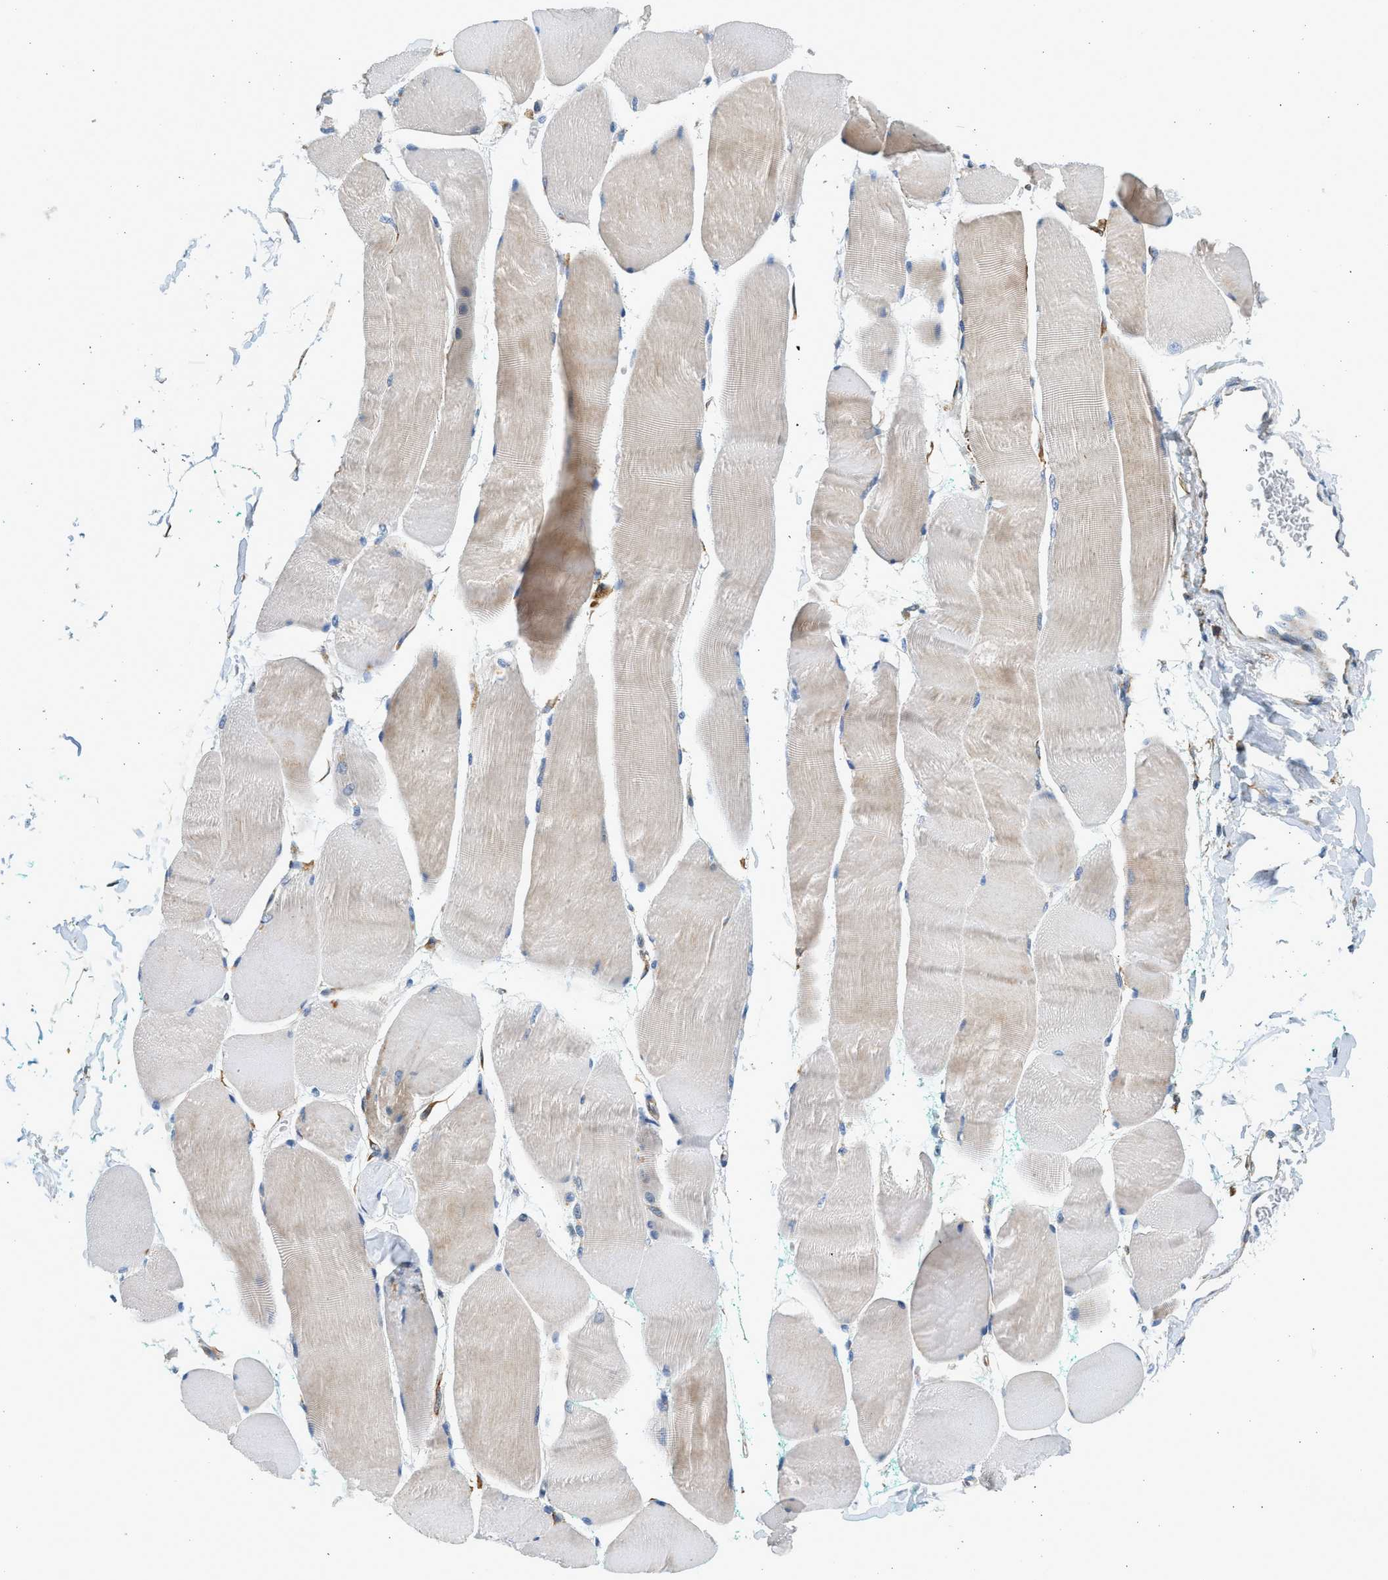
{"staining": {"intensity": "weak", "quantity": "<25%", "location": "cytoplasmic/membranous"}, "tissue": "skeletal muscle", "cell_type": "Myocytes", "image_type": "normal", "snomed": [{"axis": "morphology", "description": "Normal tissue, NOS"}, {"axis": "morphology", "description": "Squamous cell carcinoma, NOS"}, {"axis": "topography", "description": "Skeletal muscle"}], "caption": "A photomicrograph of human skeletal muscle is negative for staining in myocytes. Nuclei are stained in blue.", "gene": "CNTN6", "patient": {"sex": "male", "age": 51}}